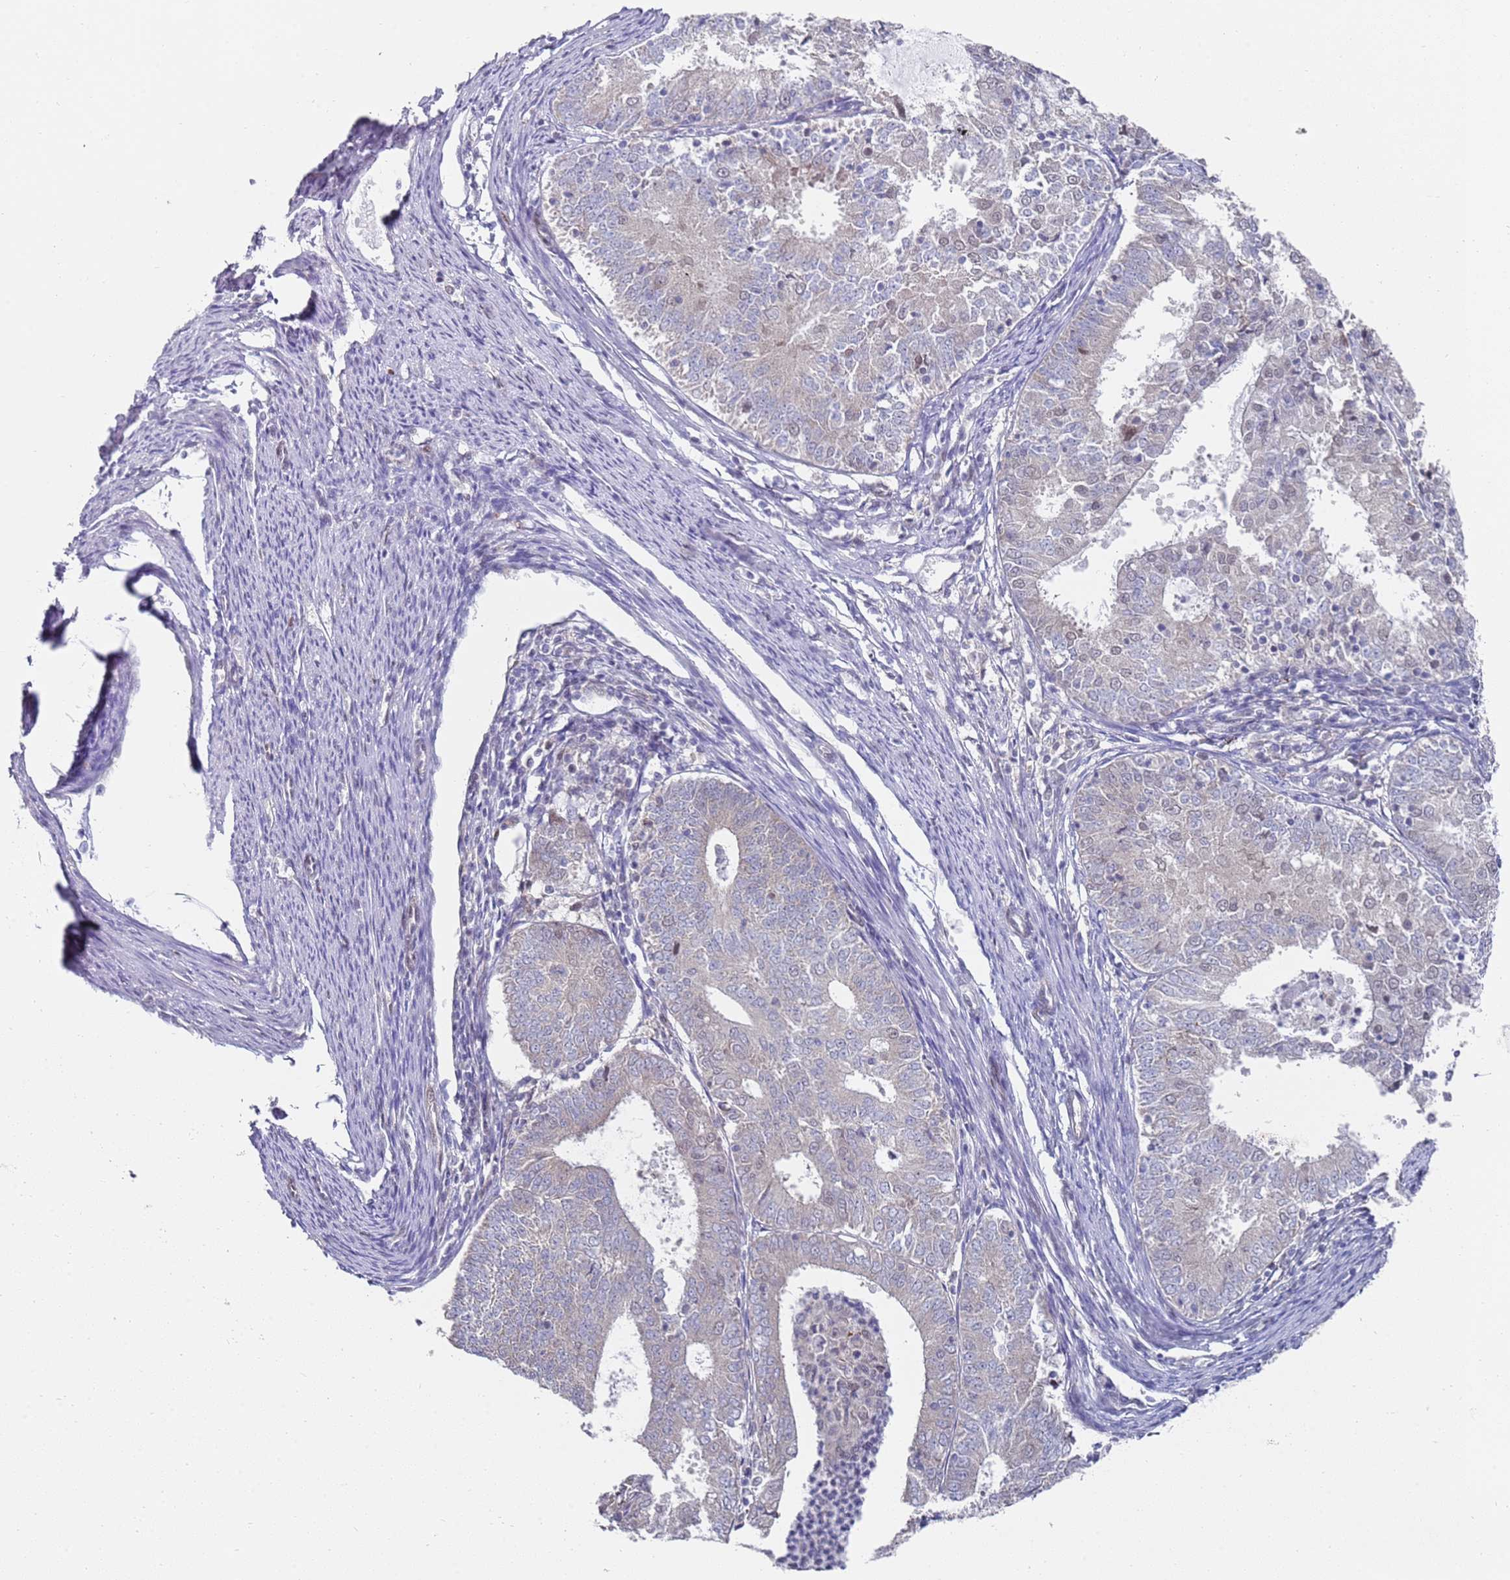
{"staining": {"intensity": "negative", "quantity": "none", "location": "none"}, "tissue": "endometrial cancer", "cell_type": "Tumor cells", "image_type": "cancer", "snomed": [{"axis": "morphology", "description": "Adenocarcinoma, NOS"}, {"axis": "topography", "description": "Endometrium"}], "caption": "There is no significant expression in tumor cells of adenocarcinoma (endometrial).", "gene": "COPS6", "patient": {"sex": "female", "age": 57}}